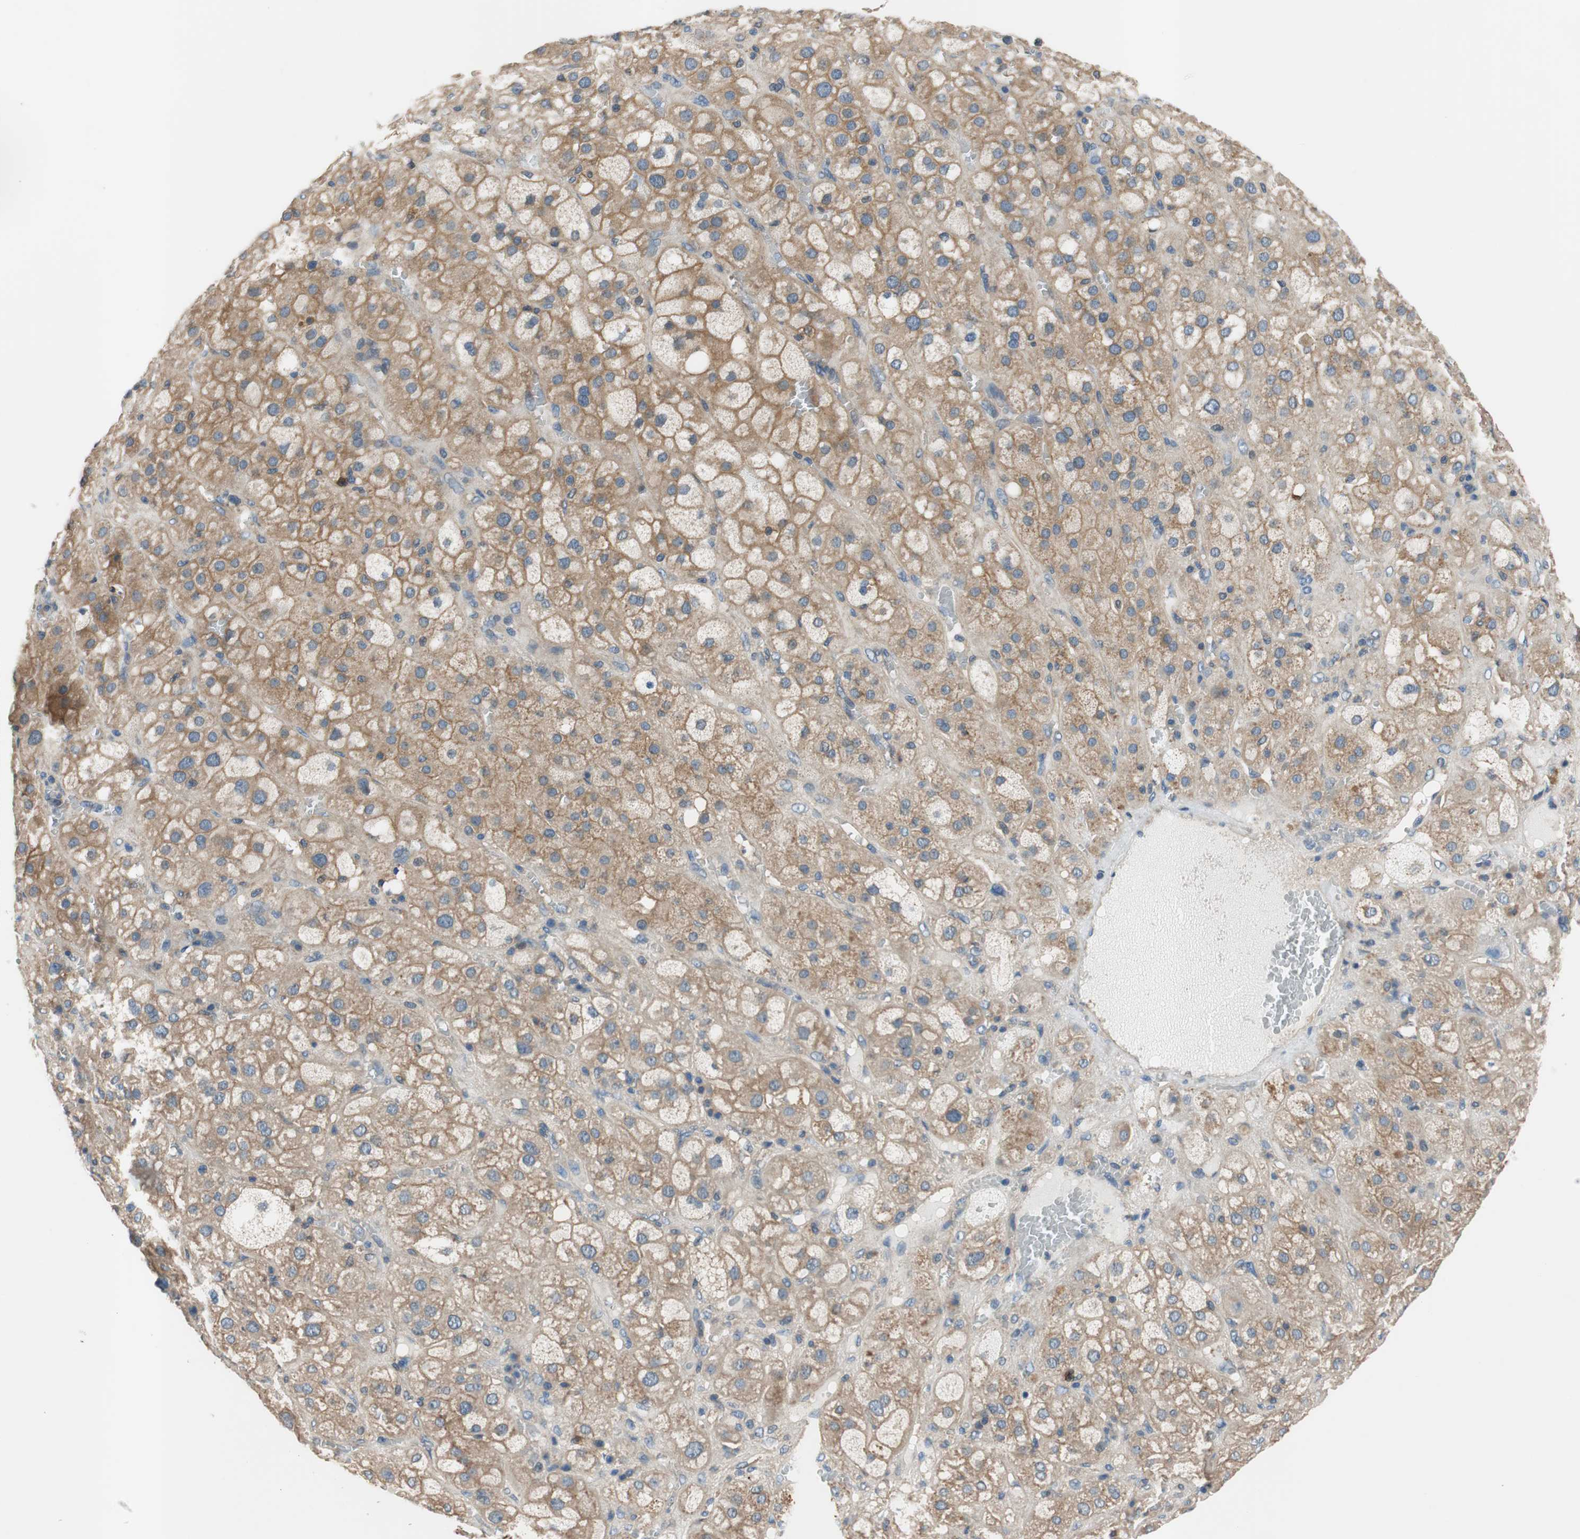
{"staining": {"intensity": "moderate", "quantity": "25%-75%", "location": "cytoplasmic/membranous"}, "tissue": "adrenal gland", "cell_type": "Glandular cells", "image_type": "normal", "snomed": [{"axis": "morphology", "description": "Normal tissue, NOS"}, {"axis": "topography", "description": "Adrenal gland"}], "caption": "Protein expression by immunohistochemistry (IHC) demonstrates moderate cytoplasmic/membranous staining in about 25%-75% of glandular cells in benign adrenal gland.", "gene": "CALML3", "patient": {"sex": "female", "age": 47}}